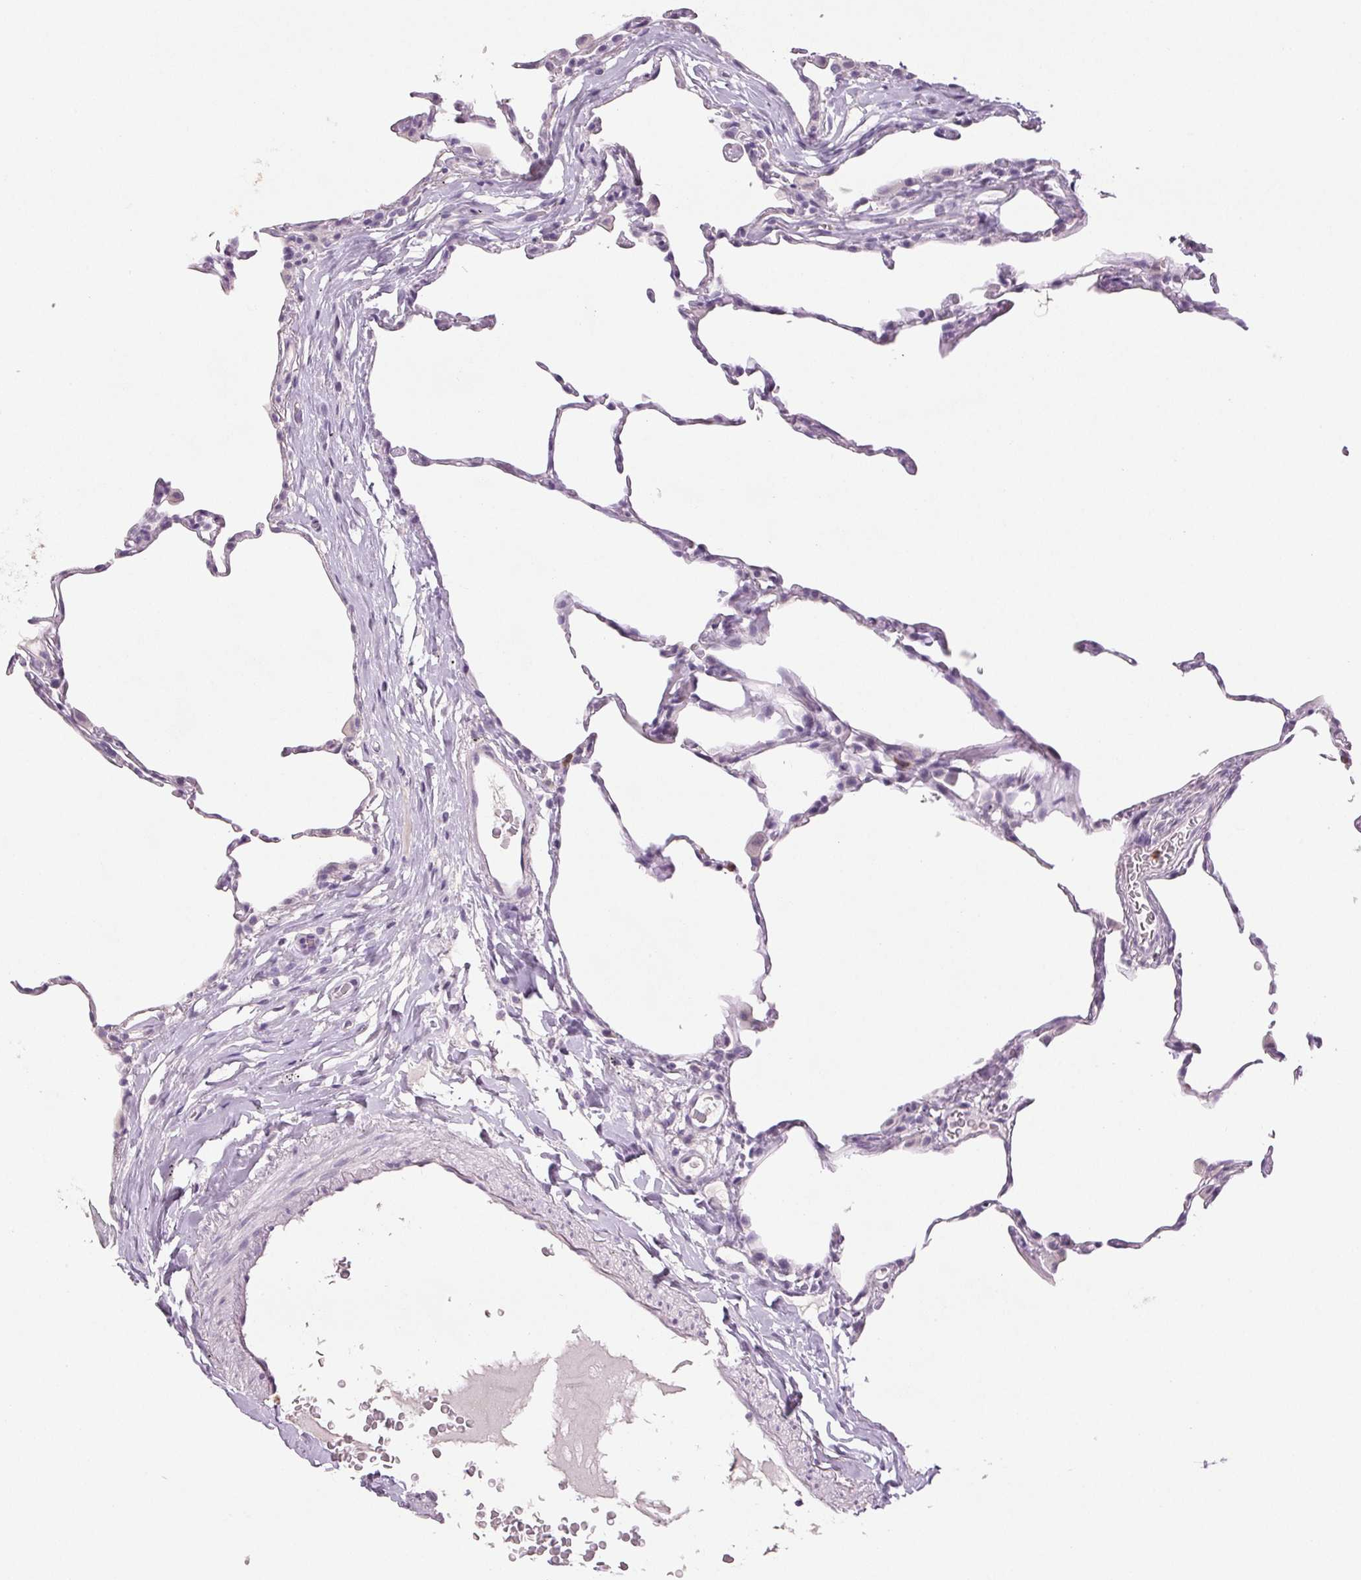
{"staining": {"intensity": "negative", "quantity": "none", "location": "none"}, "tissue": "lung", "cell_type": "Alveolar cells", "image_type": "normal", "snomed": [{"axis": "morphology", "description": "Normal tissue, NOS"}, {"axis": "topography", "description": "Lung"}], "caption": "Micrograph shows no protein staining in alveolar cells of benign lung.", "gene": "LTF", "patient": {"sex": "female", "age": 57}}